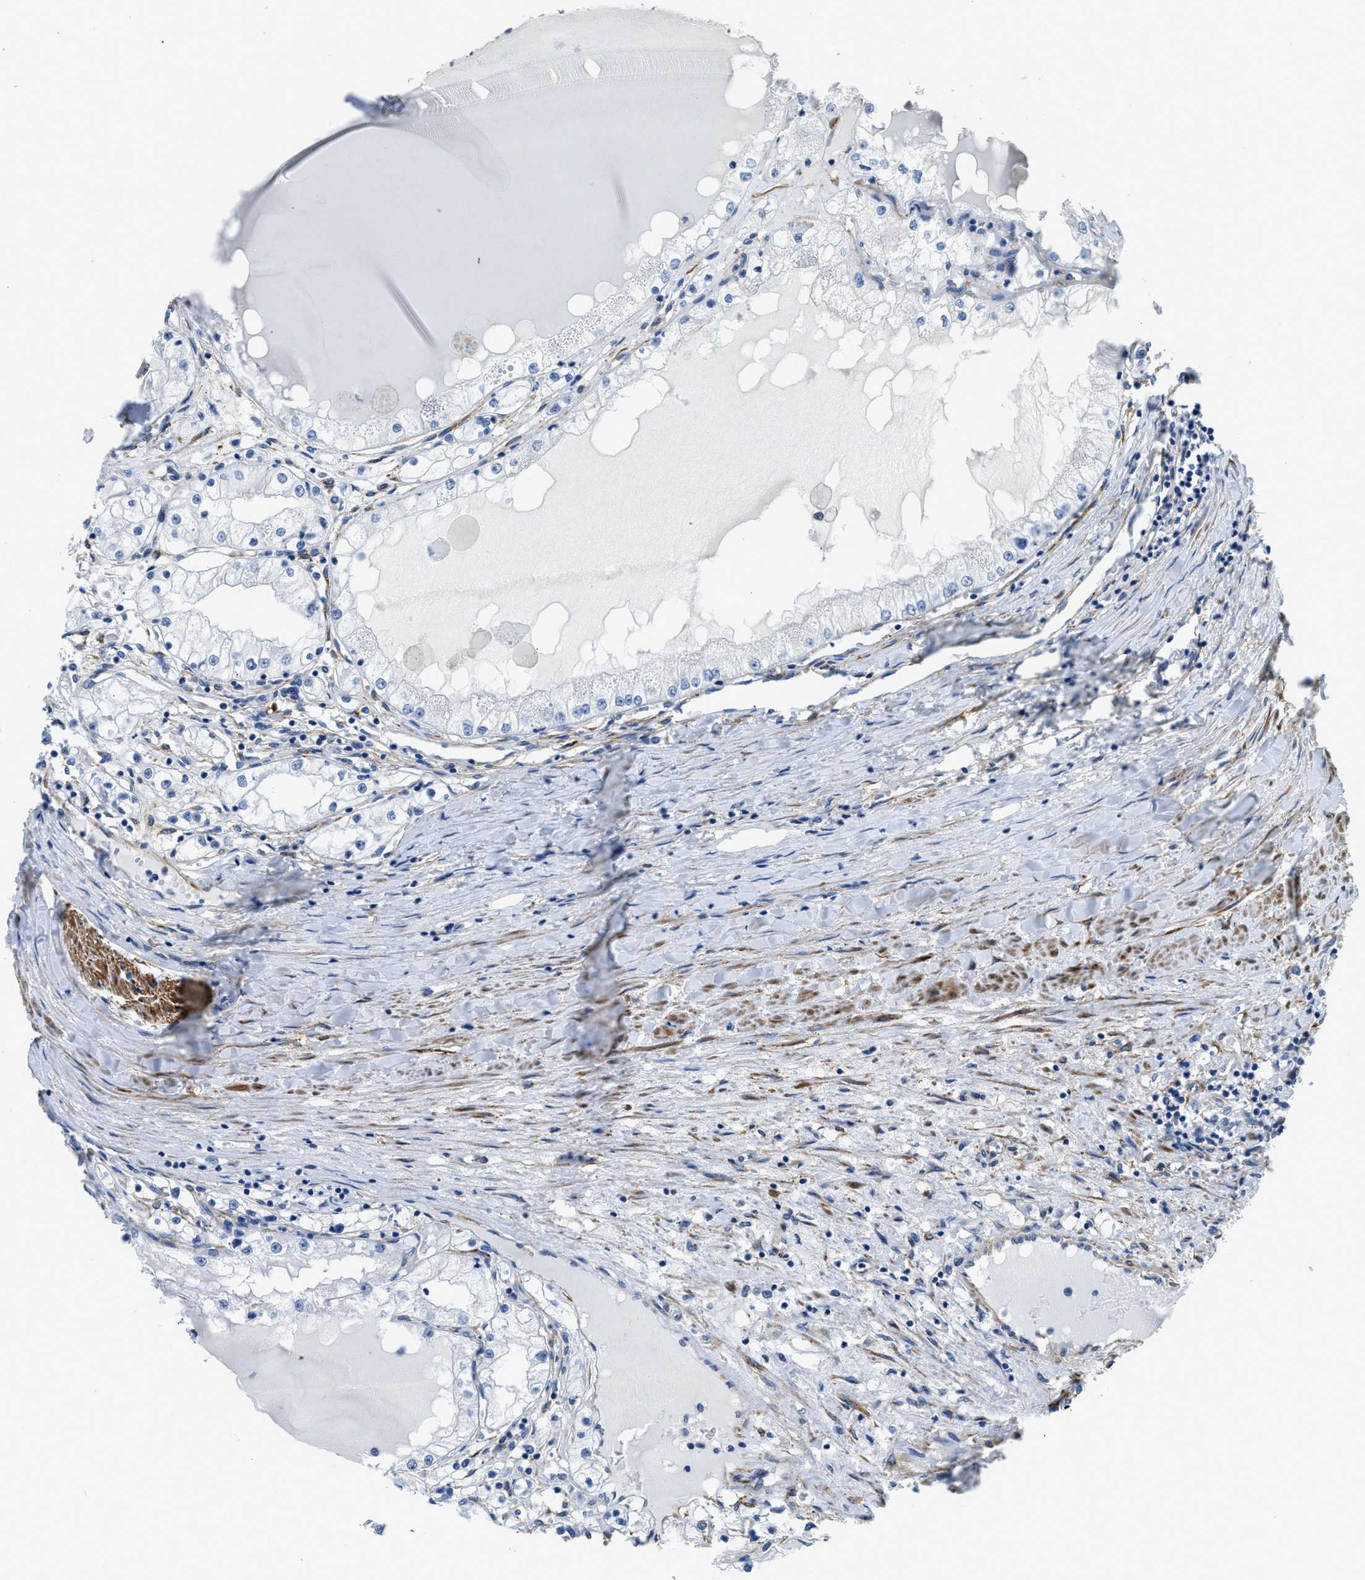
{"staining": {"intensity": "negative", "quantity": "none", "location": "none"}, "tissue": "renal cancer", "cell_type": "Tumor cells", "image_type": "cancer", "snomed": [{"axis": "morphology", "description": "Adenocarcinoma, NOS"}, {"axis": "topography", "description": "Kidney"}], "caption": "Protein analysis of renal adenocarcinoma demonstrates no significant staining in tumor cells. (Stains: DAB immunohistochemistry (IHC) with hematoxylin counter stain, Microscopy: brightfield microscopy at high magnification).", "gene": "ZSWIM5", "patient": {"sex": "male", "age": 68}}